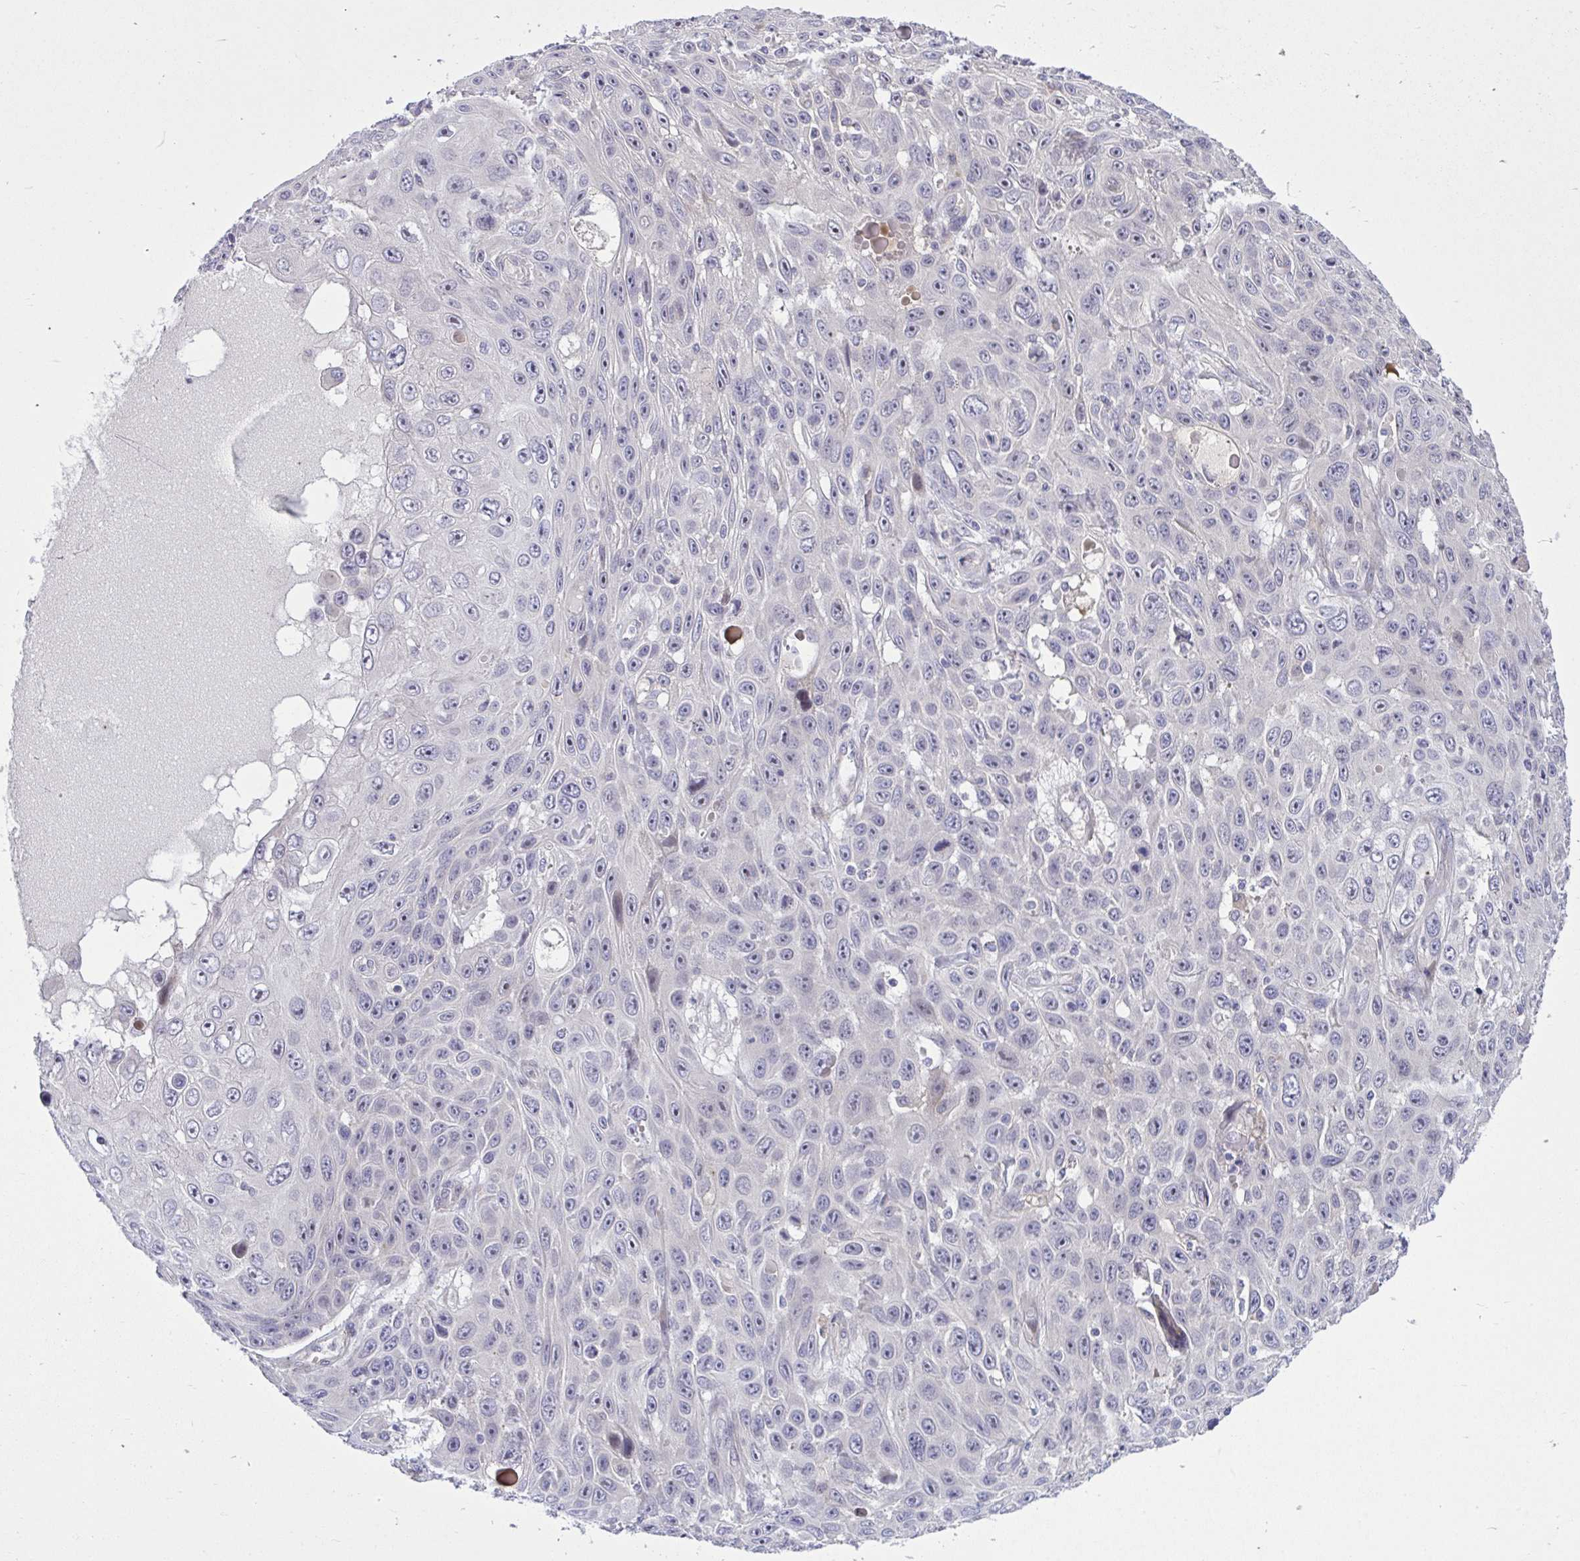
{"staining": {"intensity": "negative", "quantity": "none", "location": "none"}, "tissue": "skin cancer", "cell_type": "Tumor cells", "image_type": "cancer", "snomed": [{"axis": "morphology", "description": "Squamous cell carcinoma, NOS"}, {"axis": "topography", "description": "Skin"}], "caption": "High magnification brightfield microscopy of skin cancer stained with DAB (3,3'-diaminobenzidine) (brown) and counterstained with hematoxylin (blue): tumor cells show no significant positivity.", "gene": "HMBOX1", "patient": {"sex": "male", "age": 82}}